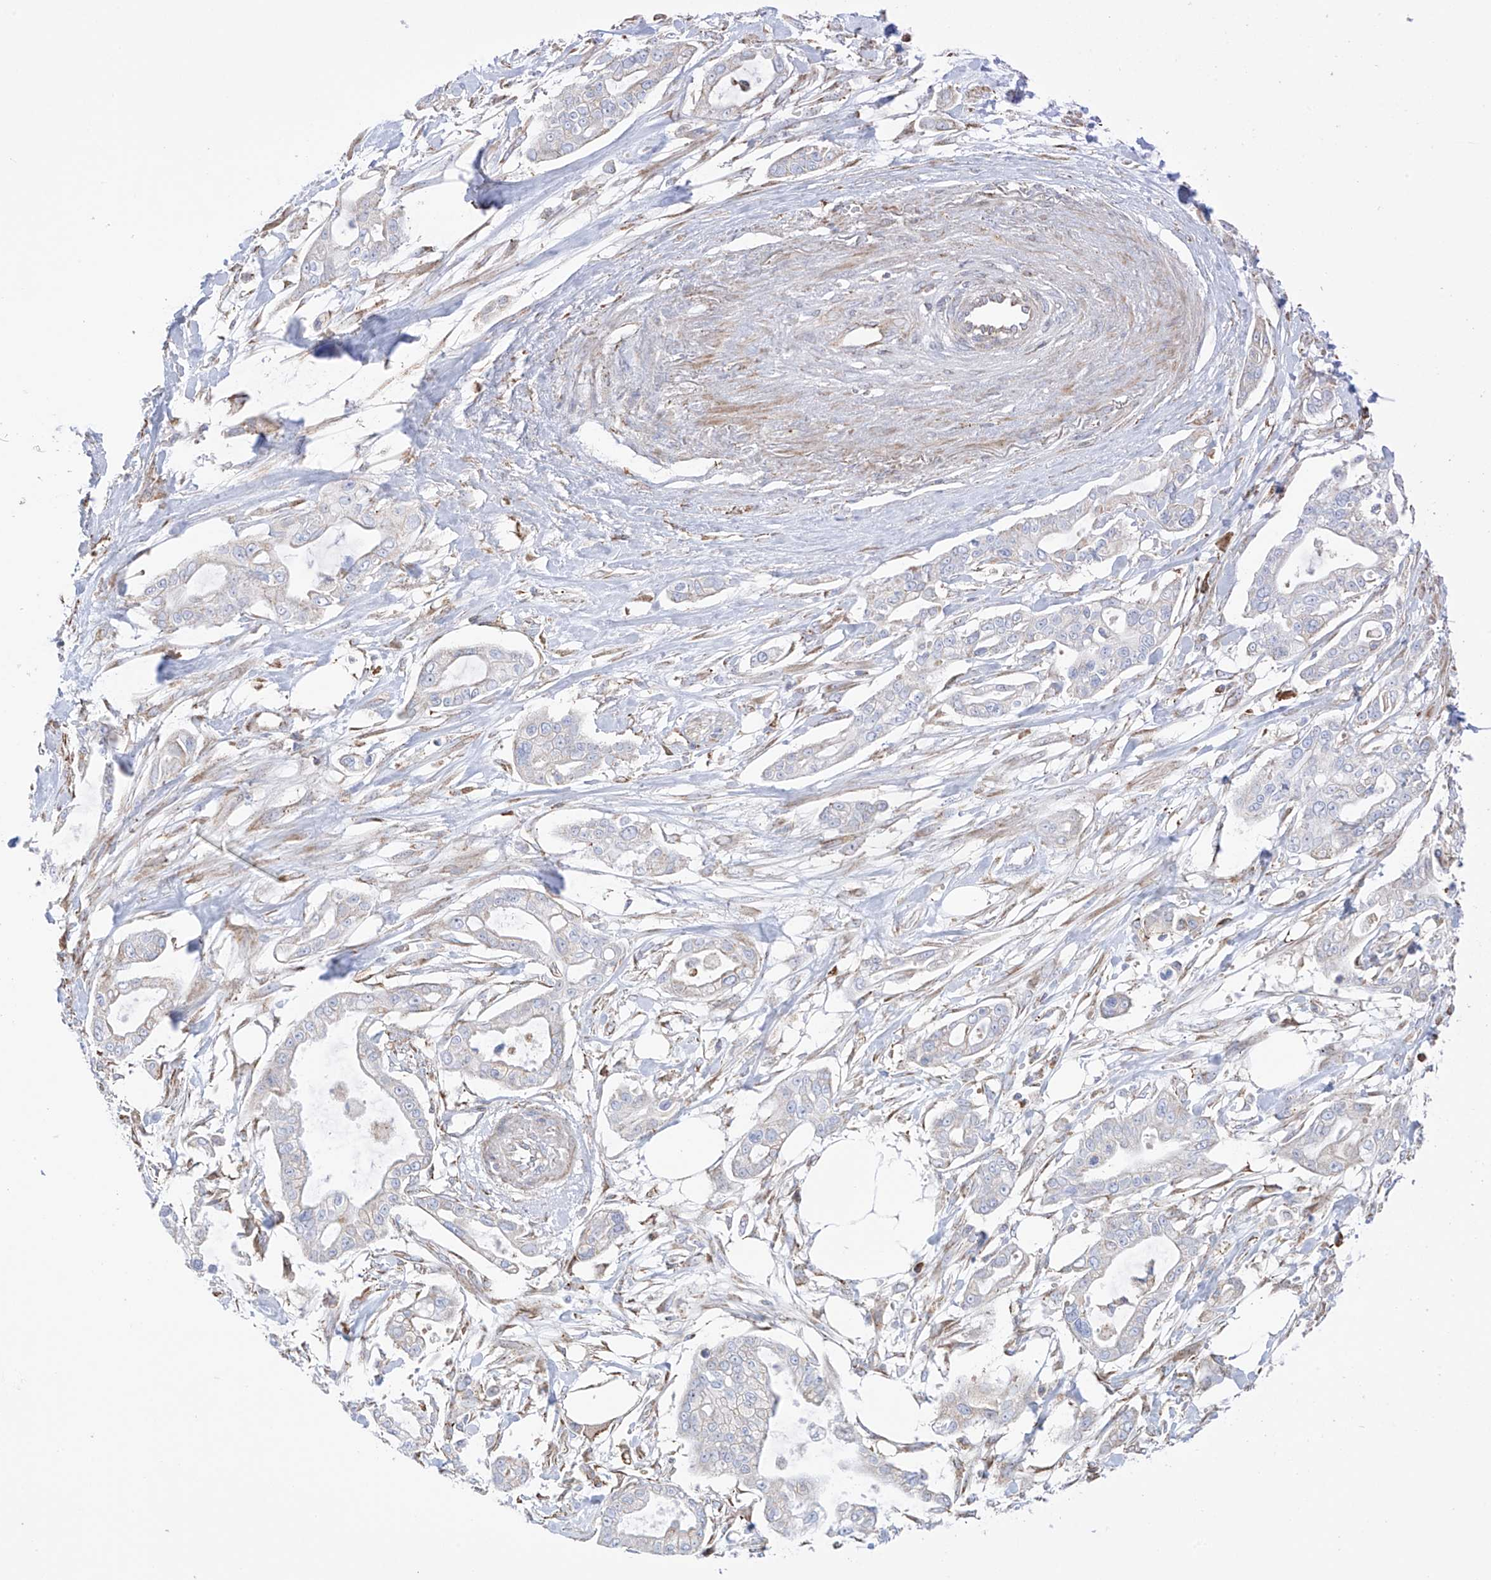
{"staining": {"intensity": "weak", "quantity": "<25%", "location": "cytoplasmic/membranous"}, "tissue": "pancreatic cancer", "cell_type": "Tumor cells", "image_type": "cancer", "snomed": [{"axis": "morphology", "description": "Adenocarcinoma, NOS"}, {"axis": "topography", "description": "Pancreas"}], "caption": "DAB (3,3'-diaminobenzidine) immunohistochemical staining of human adenocarcinoma (pancreatic) reveals no significant expression in tumor cells.", "gene": "XKR3", "patient": {"sex": "male", "age": 68}}